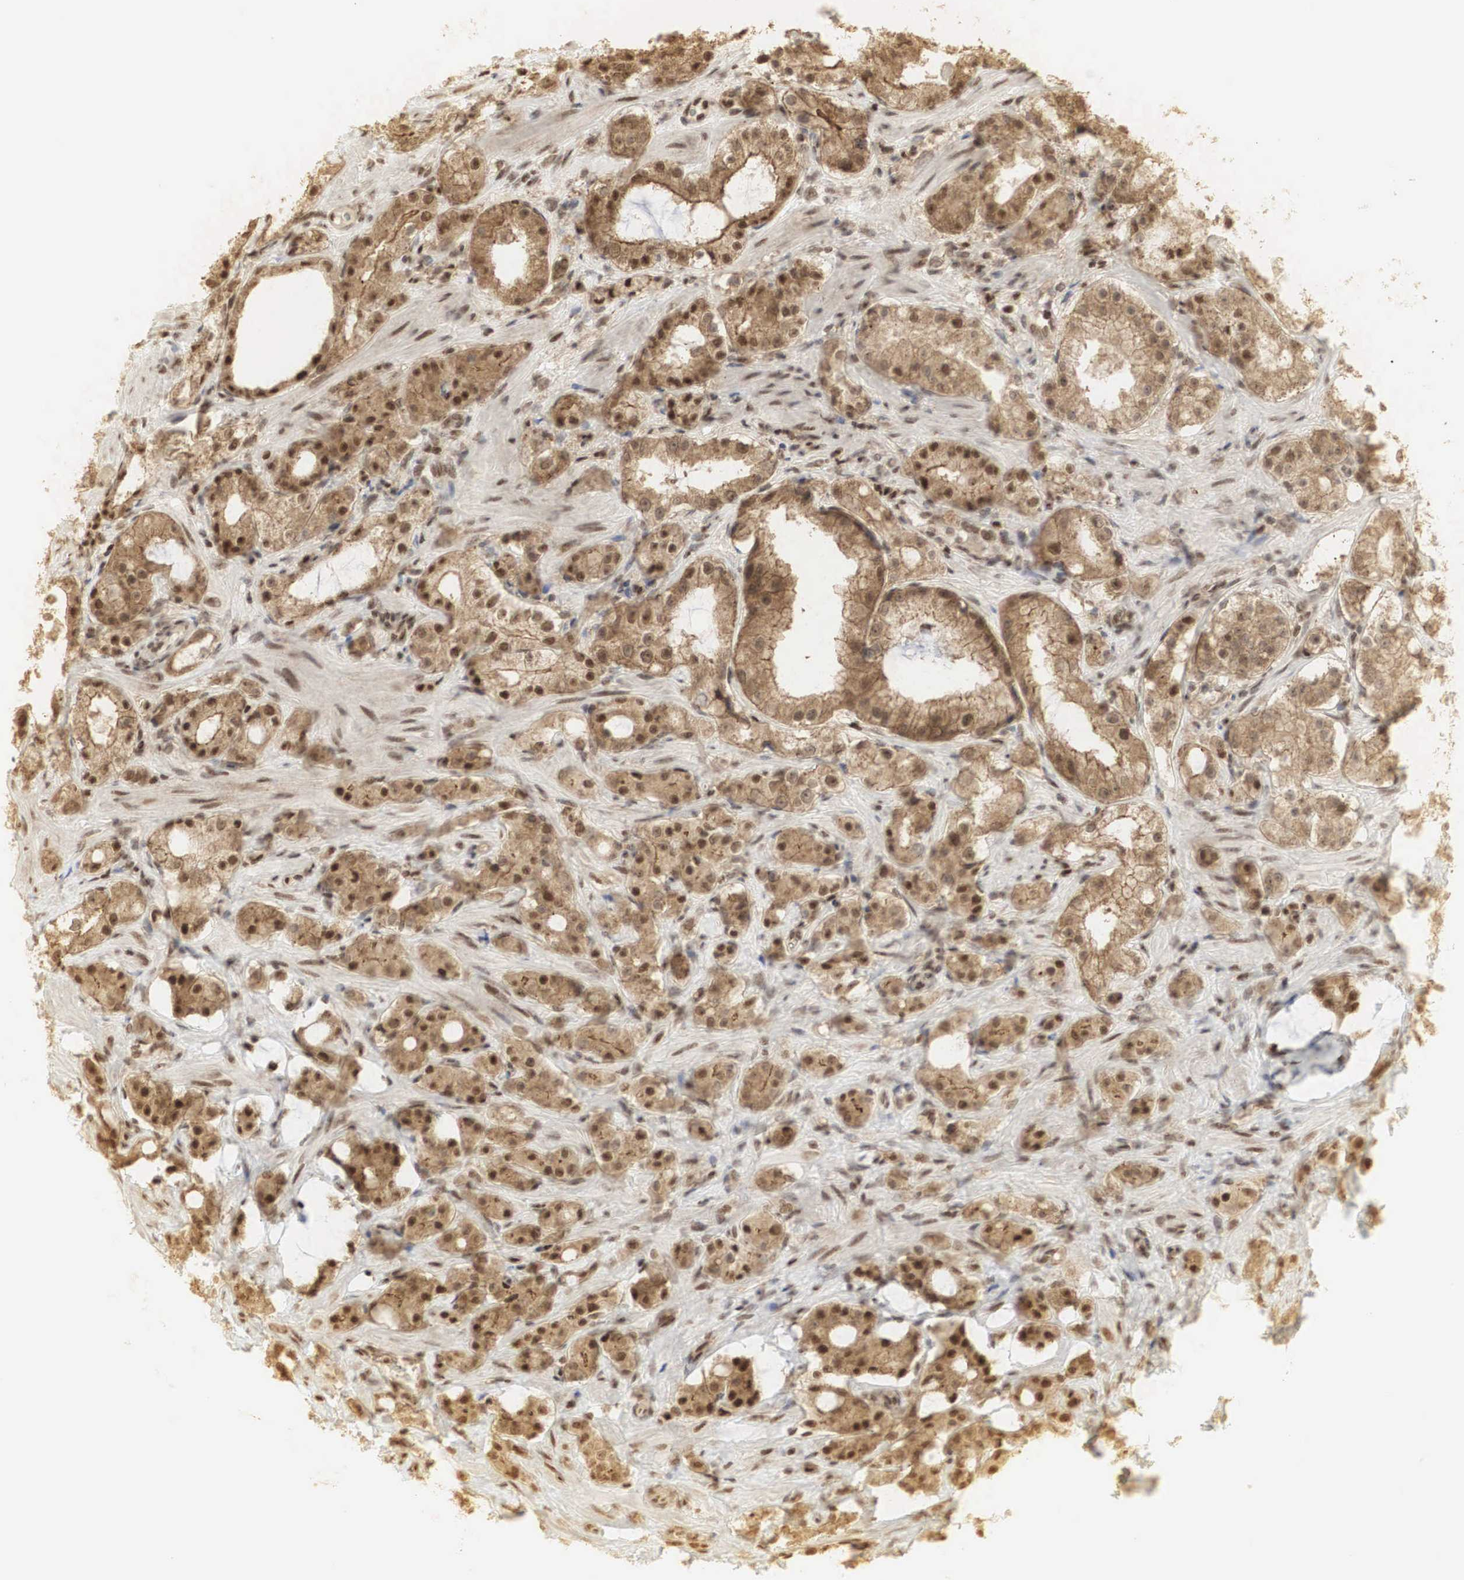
{"staining": {"intensity": "moderate", "quantity": ">75%", "location": "cytoplasmic/membranous,nuclear"}, "tissue": "prostate cancer", "cell_type": "Tumor cells", "image_type": "cancer", "snomed": [{"axis": "morphology", "description": "Adenocarcinoma, Medium grade"}, {"axis": "topography", "description": "Prostate"}], "caption": "Protein staining by immunohistochemistry (IHC) exhibits moderate cytoplasmic/membranous and nuclear expression in approximately >75% of tumor cells in prostate medium-grade adenocarcinoma.", "gene": "RNF113A", "patient": {"sex": "male", "age": 73}}